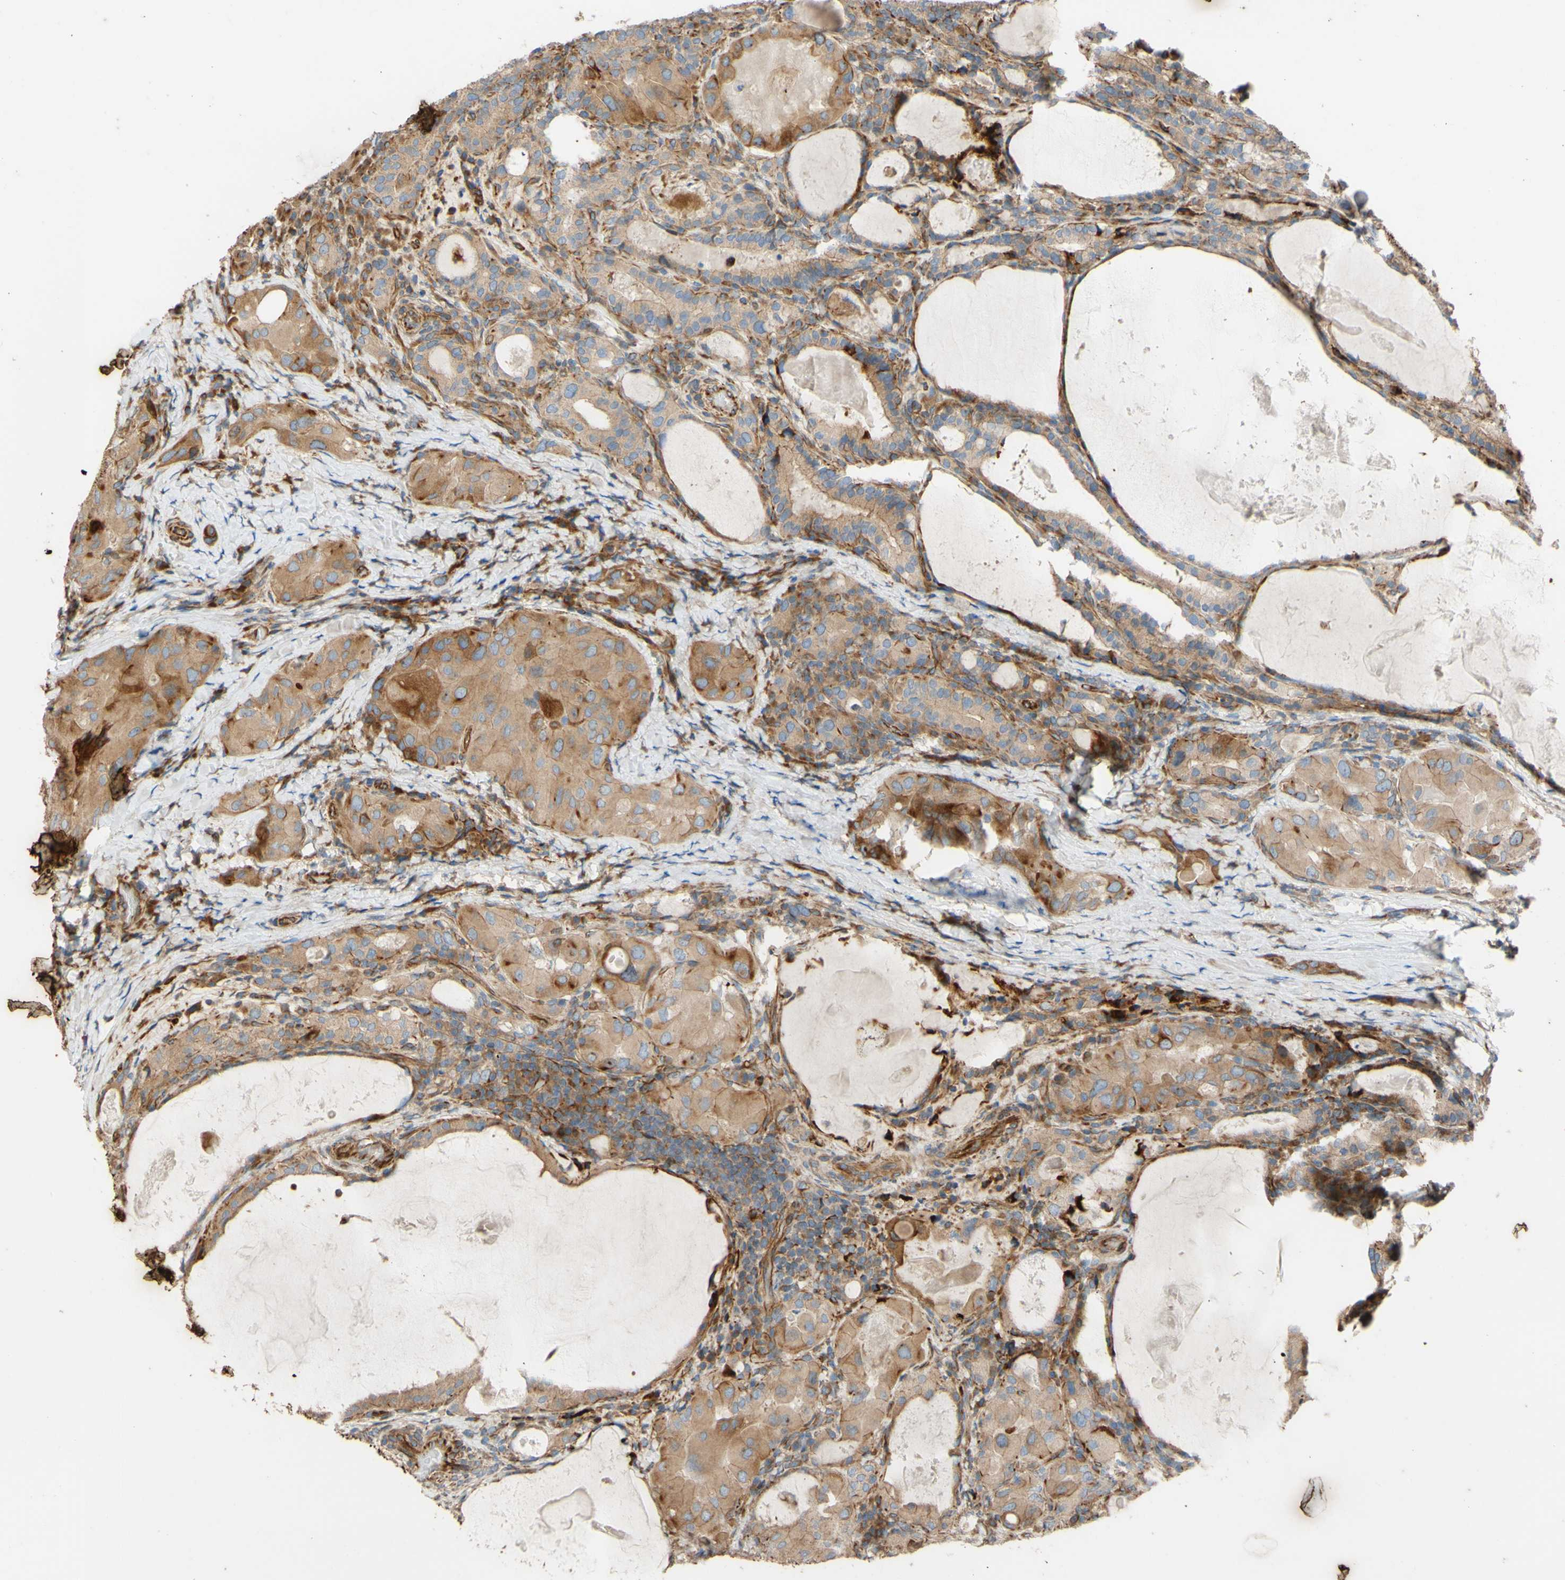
{"staining": {"intensity": "moderate", "quantity": ">75%", "location": "cytoplasmic/membranous"}, "tissue": "thyroid cancer", "cell_type": "Tumor cells", "image_type": "cancer", "snomed": [{"axis": "morphology", "description": "Papillary adenocarcinoma, NOS"}, {"axis": "topography", "description": "Thyroid gland"}], "caption": "There is medium levels of moderate cytoplasmic/membranous expression in tumor cells of thyroid papillary adenocarcinoma, as demonstrated by immunohistochemical staining (brown color).", "gene": "C1orf43", "patient": {"sex": "female", "age": 42}}